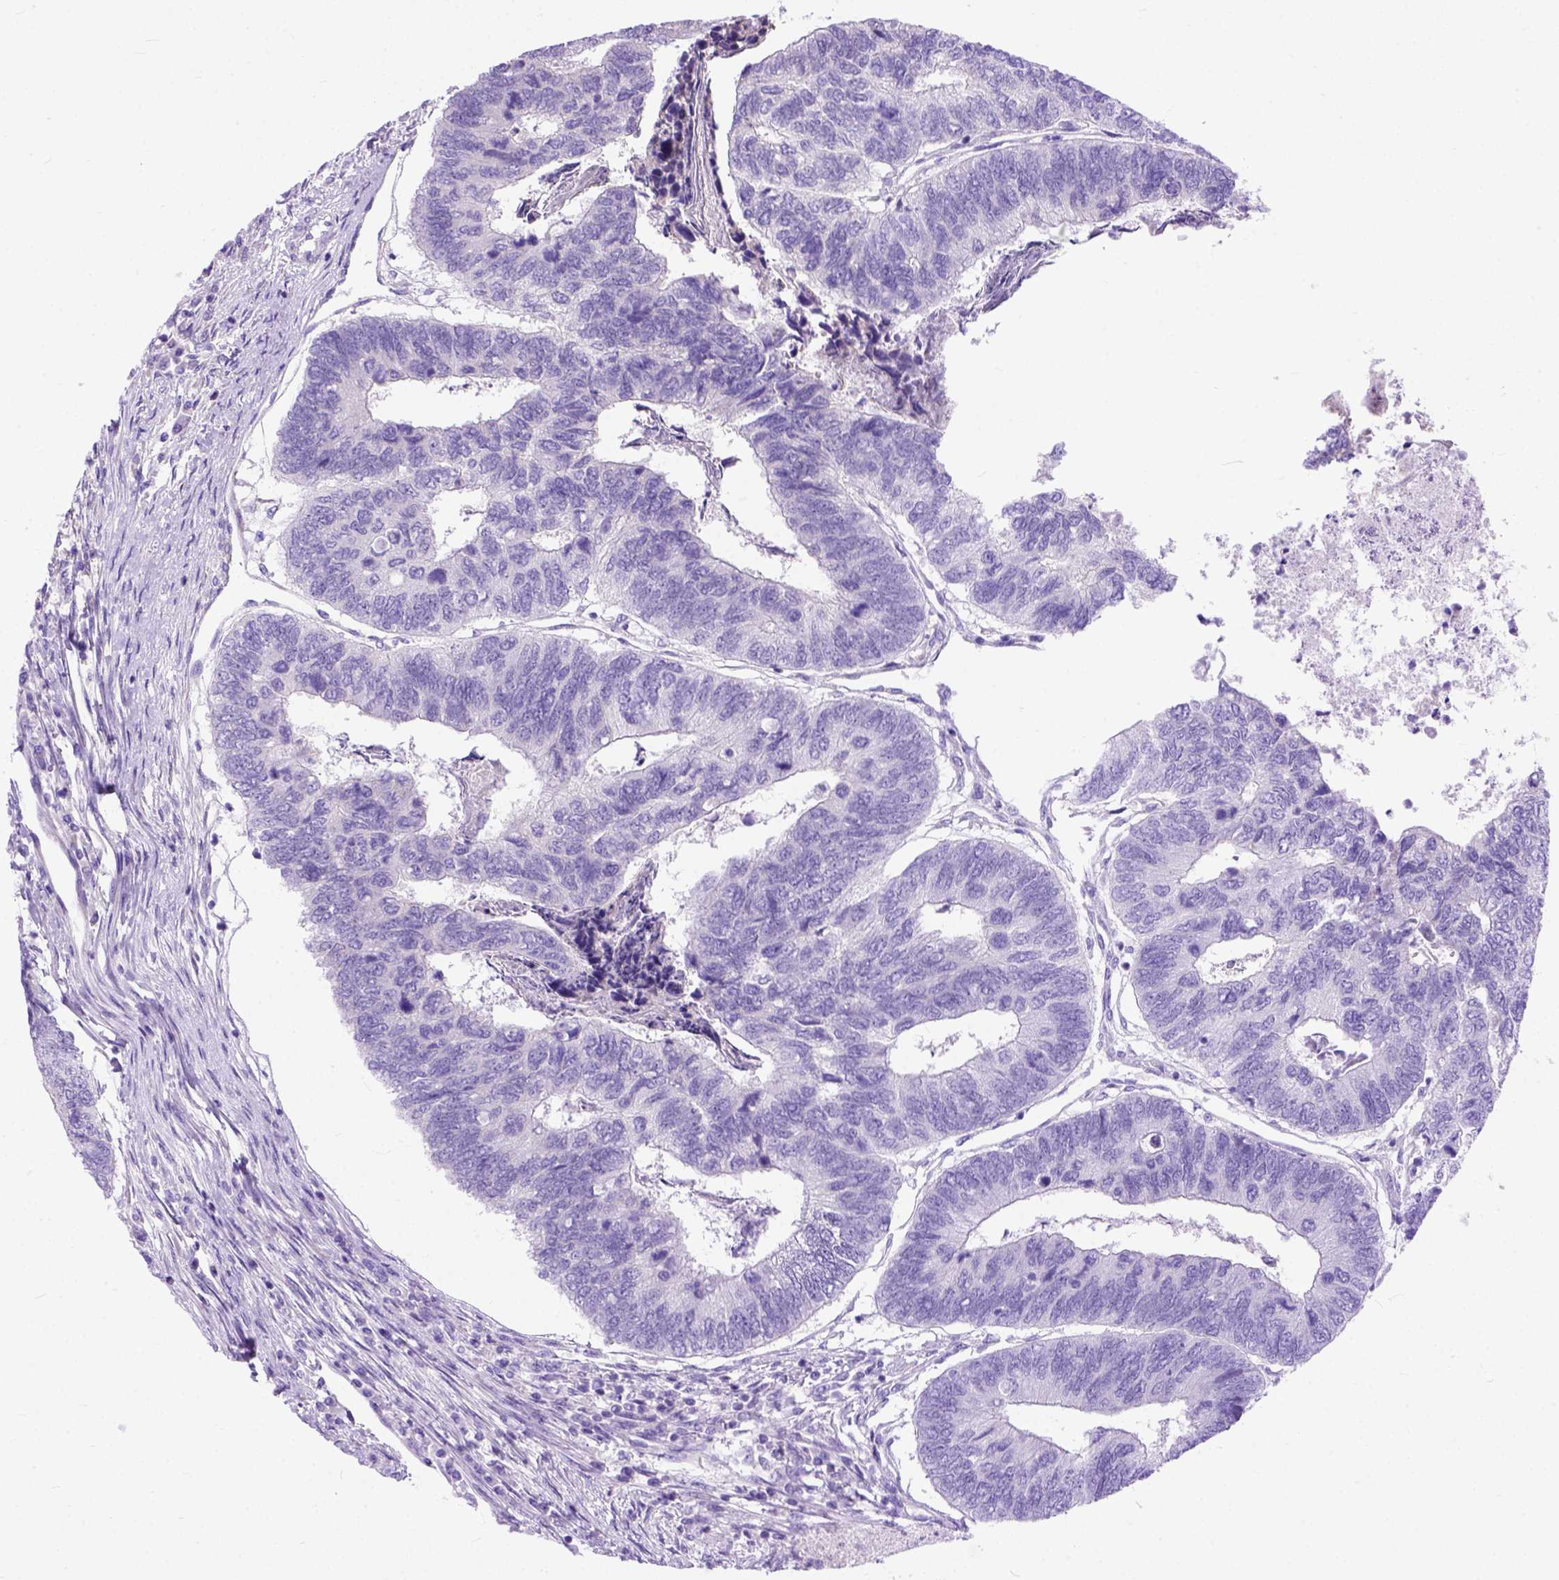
{"staining": {"intensity": "negative", "quantity": "none", "location": "none"}, "tissue": "colorectal cancer", "cell_type": "Tumor cells", "image_type": "cancer", "snomed": [{"axis": "morphology", "description": "Adenocarcinoma, NOS"}, {"axis": "topography", "description": "Colon"}], "caption": "Tumor cells are negative for protein expression in human colorectal cancer (adenocarcinoma). Nuclei are stained in blue.", "gene": "ODAD3", "patient": {"sex": "female", "age": 67}}